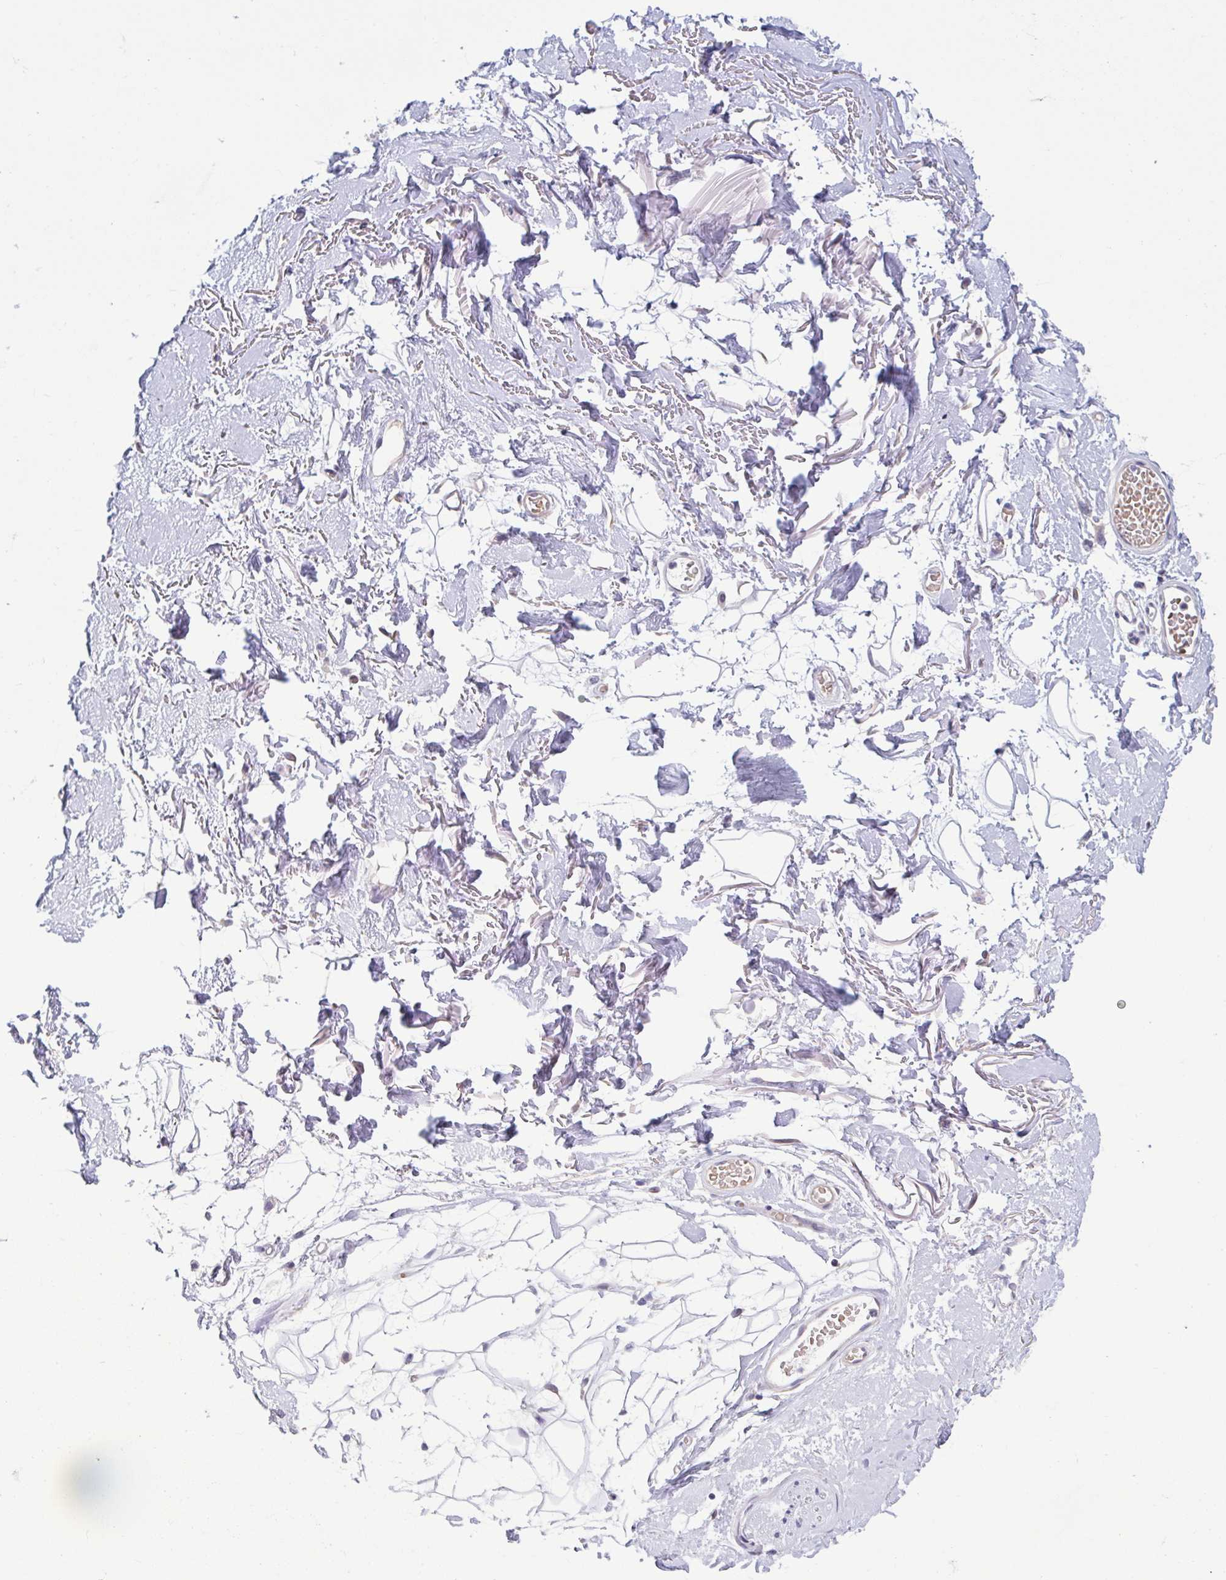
{"staining": {"intensity": "negative", "quantity": "none", "location": "none"}, "tissue": "adipose tissue", "cell_type": "Adipocytes", "image_type": "normal", "snomed": [{"axis": "morphology", "description": "Normal tissue, NOS"}, {"axis": "topography", "description": "Anal"}, {"axis": "topography", "description": "Peripheral nerve tissue"}], "caption": "DAB (3,3'-diaminobenzidine) immunohistochemical staining of unremarkable adipose tissue shows no significant expression in adipocytes. (IHC, brightfield microscopy, high magnification).", "gene": "MORC4", "patient": {"sex": "male", "age": 78}}